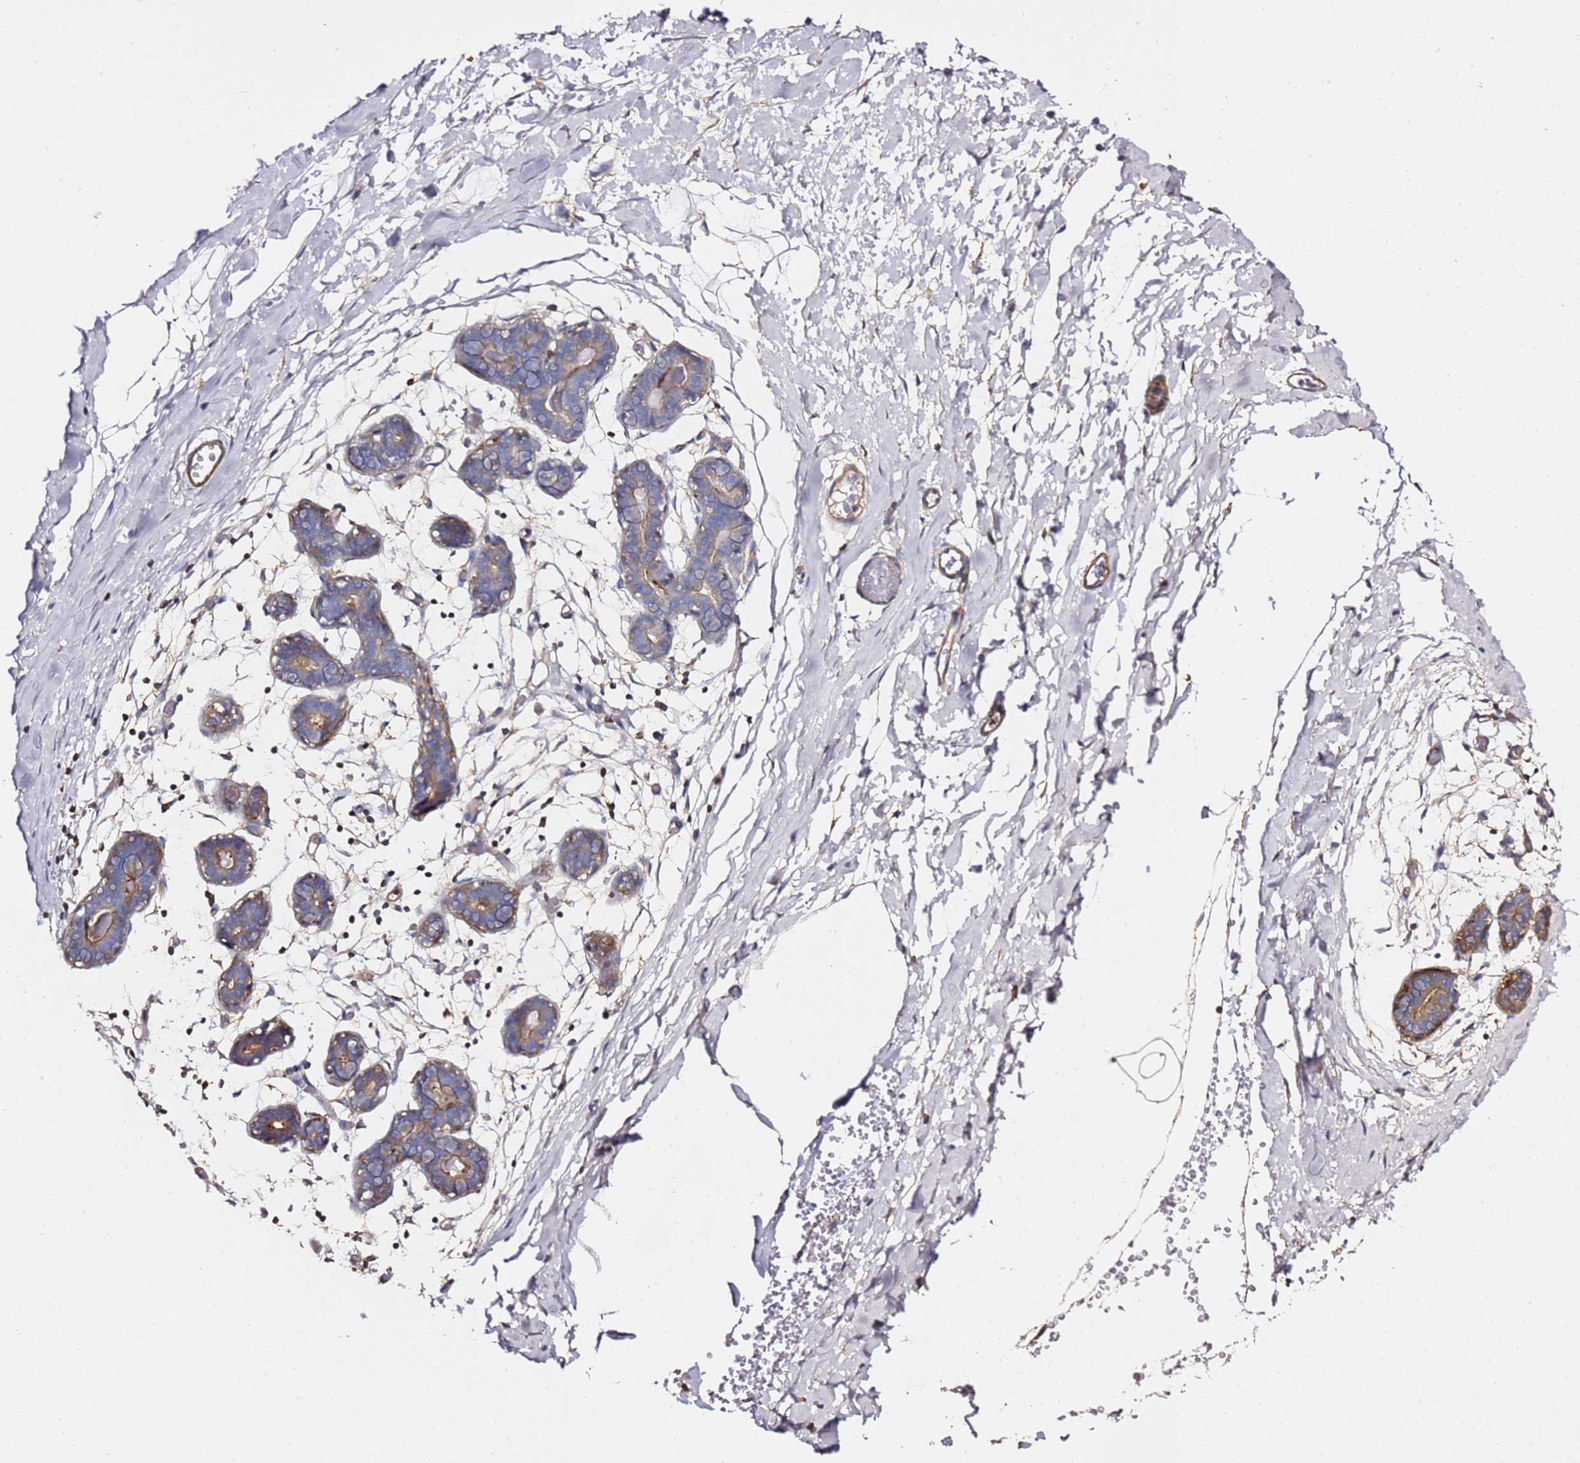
{"staining": {"intensity": "negative", "quantity": "none", "location": "none"}, "tissue": "breast", "cell_type": "Adipocytes", "image_type": "normal", "snomed": [{"axis": "morphology", "description": "Normal tissue, NOS"}, {"axis": "topography", "description": "Breast"}], "caption": "Immunohistochemistry (IHC) of normal breast demonstrates no expression in adipocytes.", "gene": "ZFP36L2", "patient": {"sex": "female", "age": 27}}